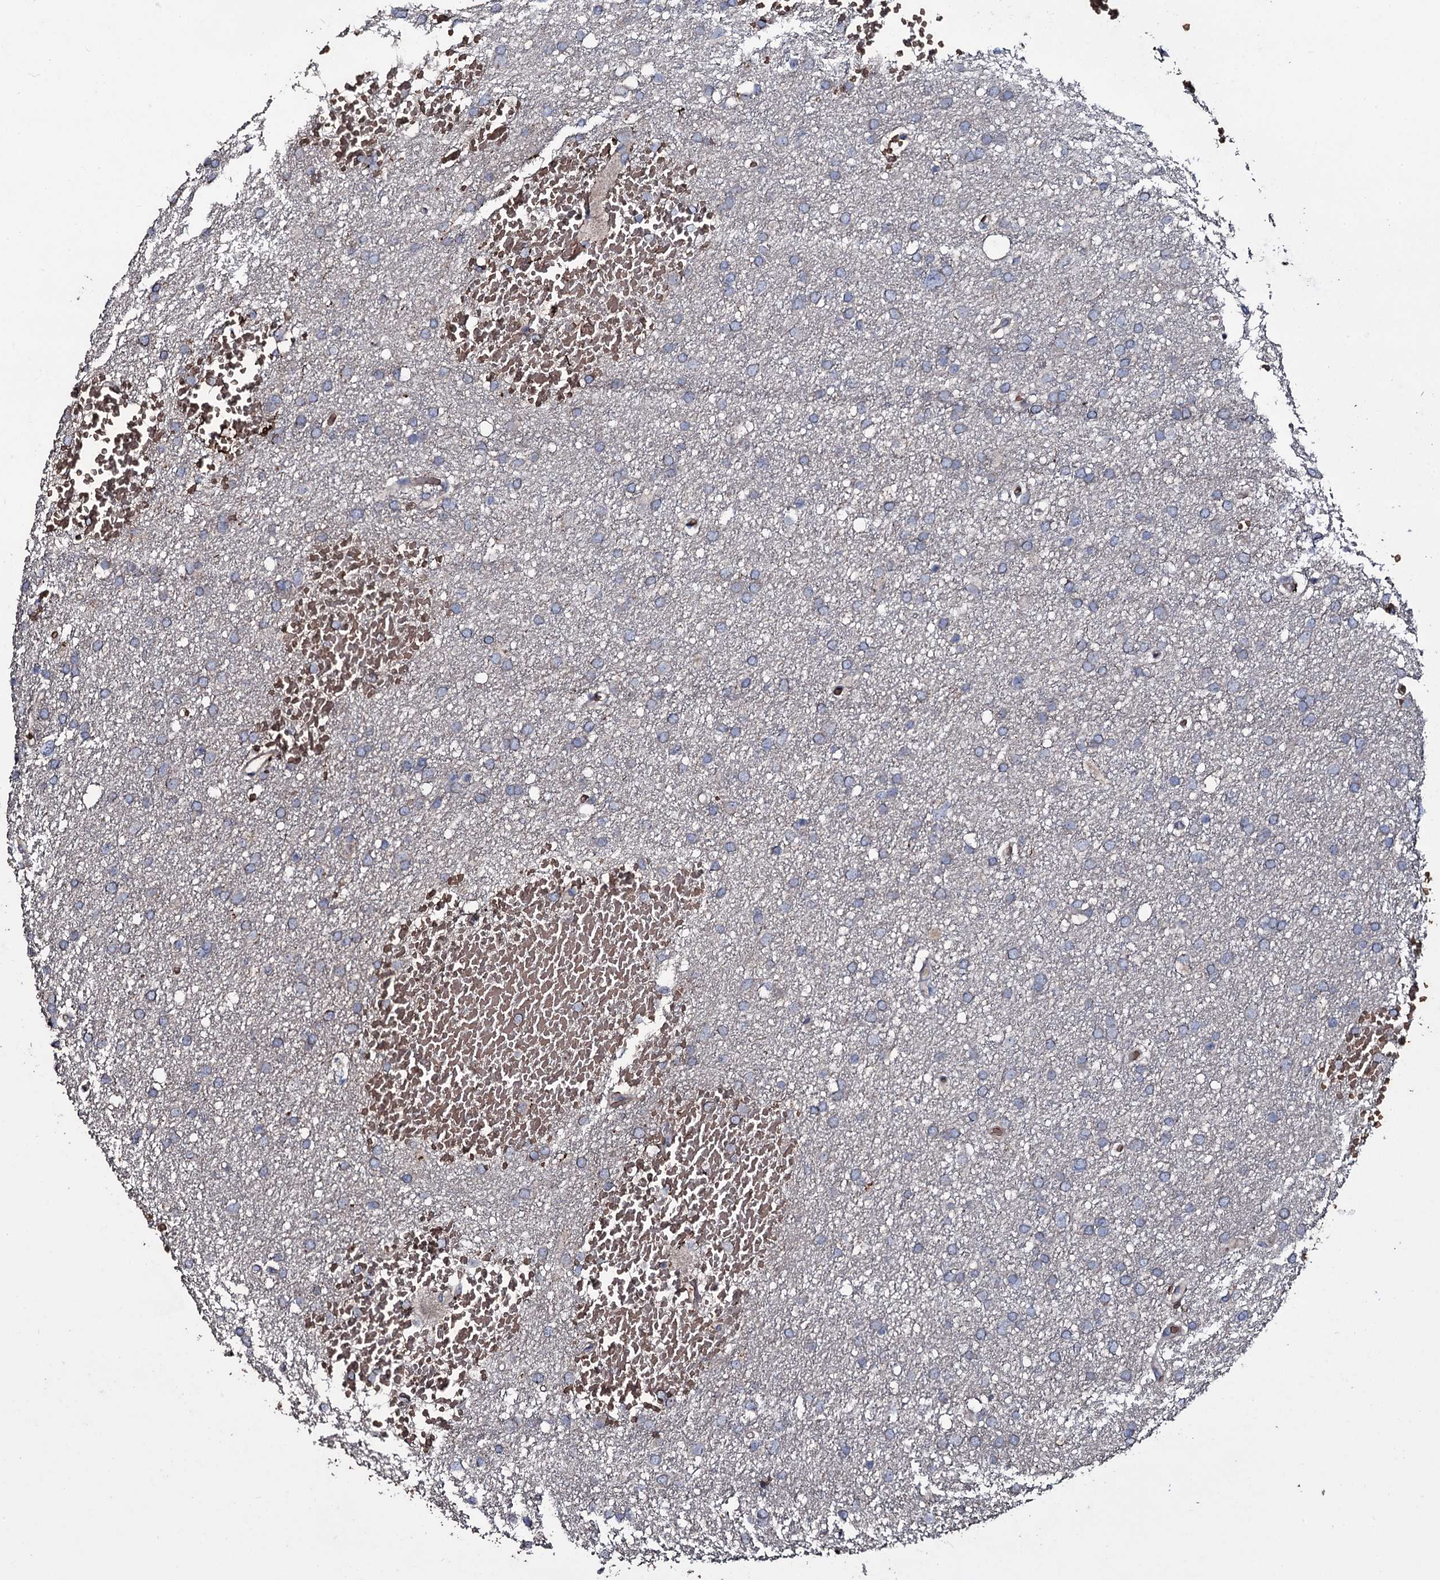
{"staining": {"intensity": "negative", "quantity": "none", "location": "none"}, "tissue": "glioma", "cell_type": "Tumor cells", "image_type": "cancer", "snomed": [{"axis": "morphology", "description": "Glioma, malignant, High grade"}, {"axis": "topography", "description": "Cerebral cortex"}], "caption": "Tumor cells show no significant staining in malignant high-grade glioma.", "gene": "ZSWIM8", "patient": {"sex": "female", "age": 36}}